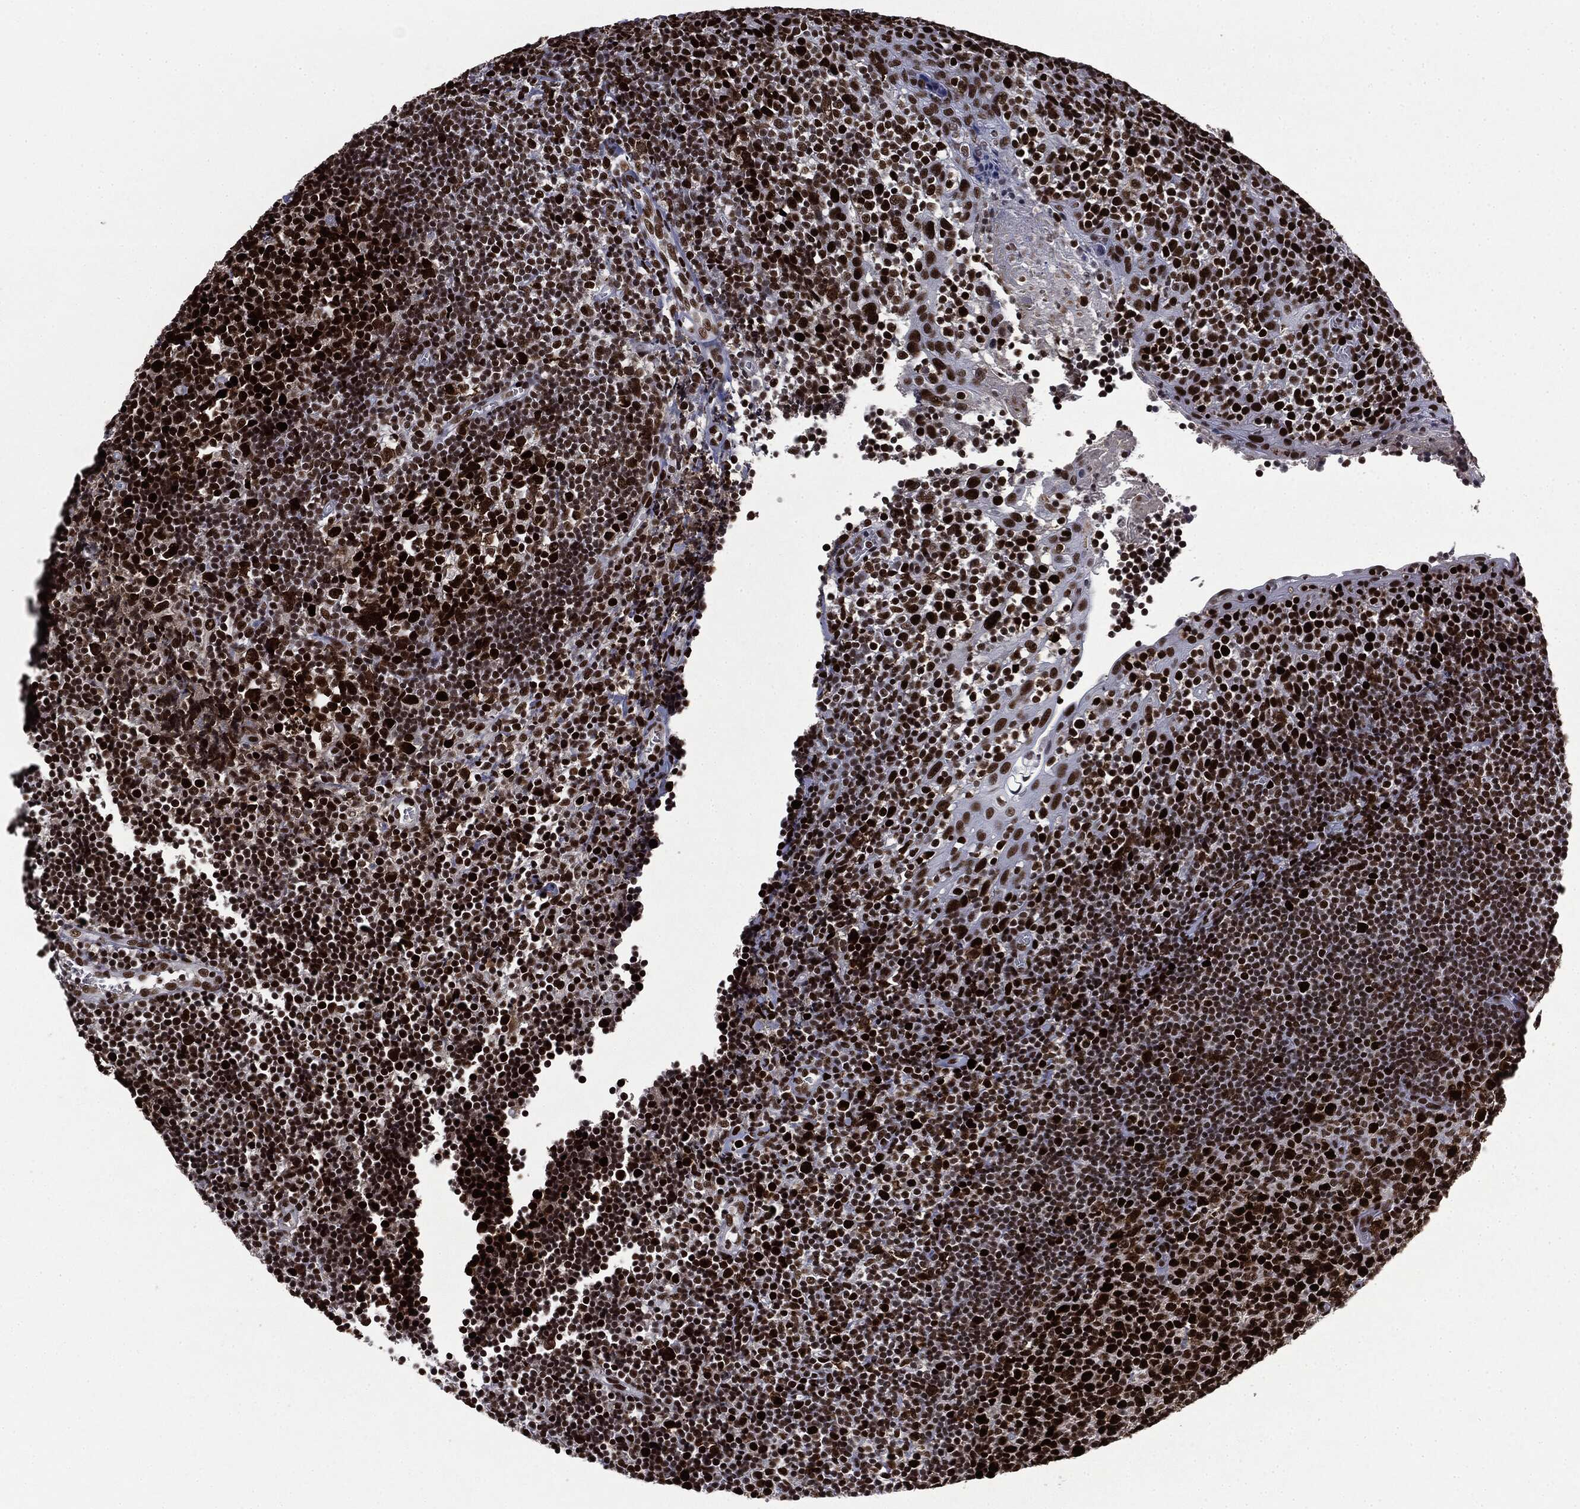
{"staining": {"intensity": "strong", "quantity": ">75%", "location": "nuclear"}, "tissue": "tonsil", "cell_type": "Germinal center cells", "image_type": "normal", "snomed": [{"axis": "morphology", "description": "Normal tissue, NOS"}, {"axis": "topography", "description": "Tonsil"}], "caption": "Brown immunohistochemical staining in normal tonsil exhibits strong nuclear expression in approximately >75% of germinal center cells. (brown staining indicates protein expression, while blue staining denotes nuclei).", "gene": "MSH2", "patient": {"sex": "female", "age": 5}}